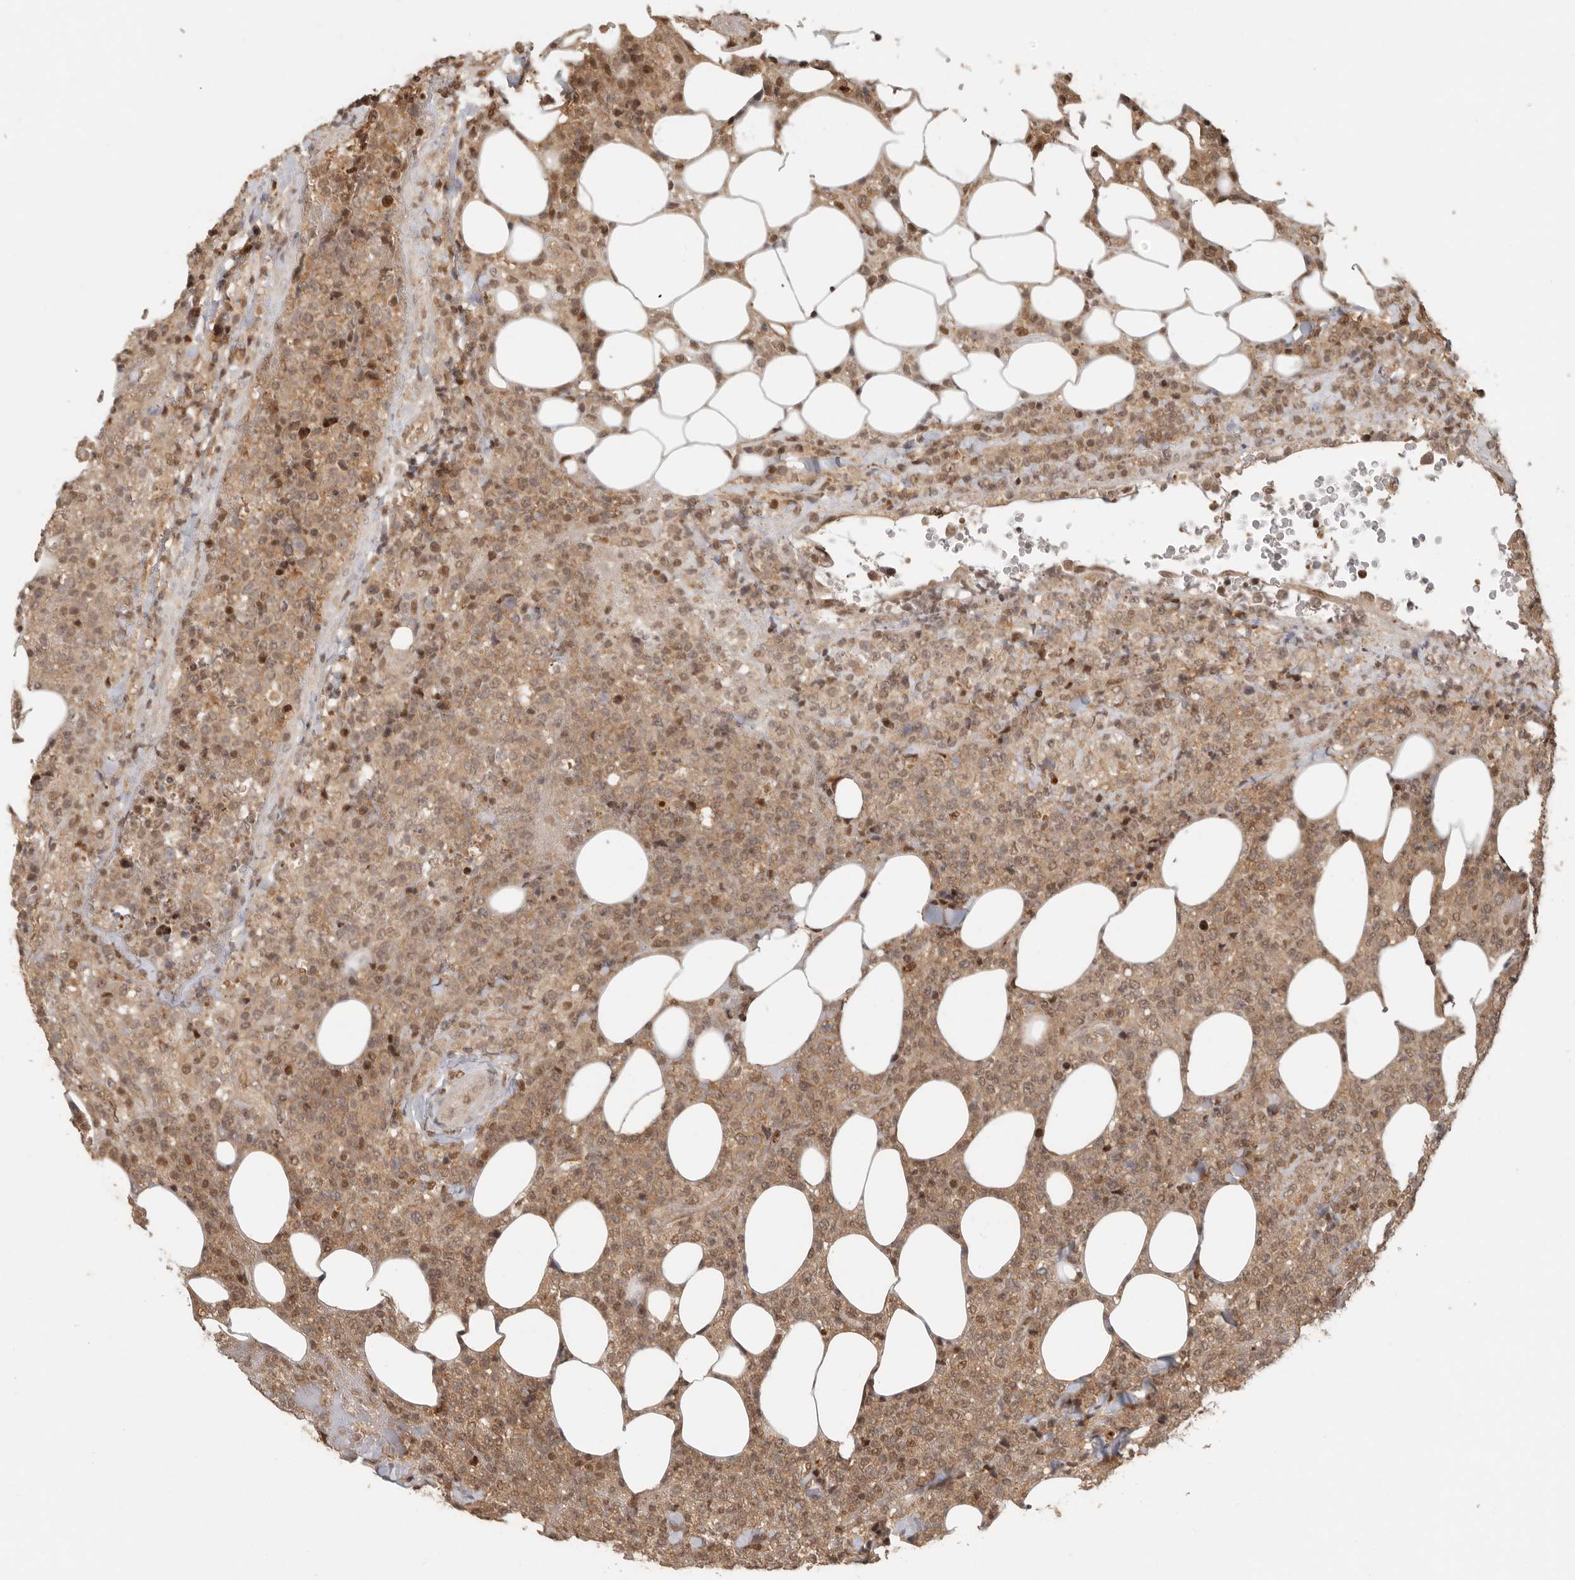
{"staining": {"intensity": "moderate", "quantity": "25%-75%", "location": "cytoplasmic/membranous,nuclear"}, "tissue": "lymphoma", "cell_type": "Tumor cells", "image_type": "cancer", "snomed": [{"axis": "morphology", "description": "Malignant lymphoma, non-Hodgkin's type, High grade"}, {"axis": "topography", "description": "Lymph node"}], "caption": "Immunohistochemical staining of high-grade malignant lymphoma, non-Hodgkin's type exhibits moderate cytoplasmic/membranous and nuclear protein staining in approximately 25%-75% of tumor cells.", "gene": "PSMA5", "patient": {"sex": "male", "age": 13}}